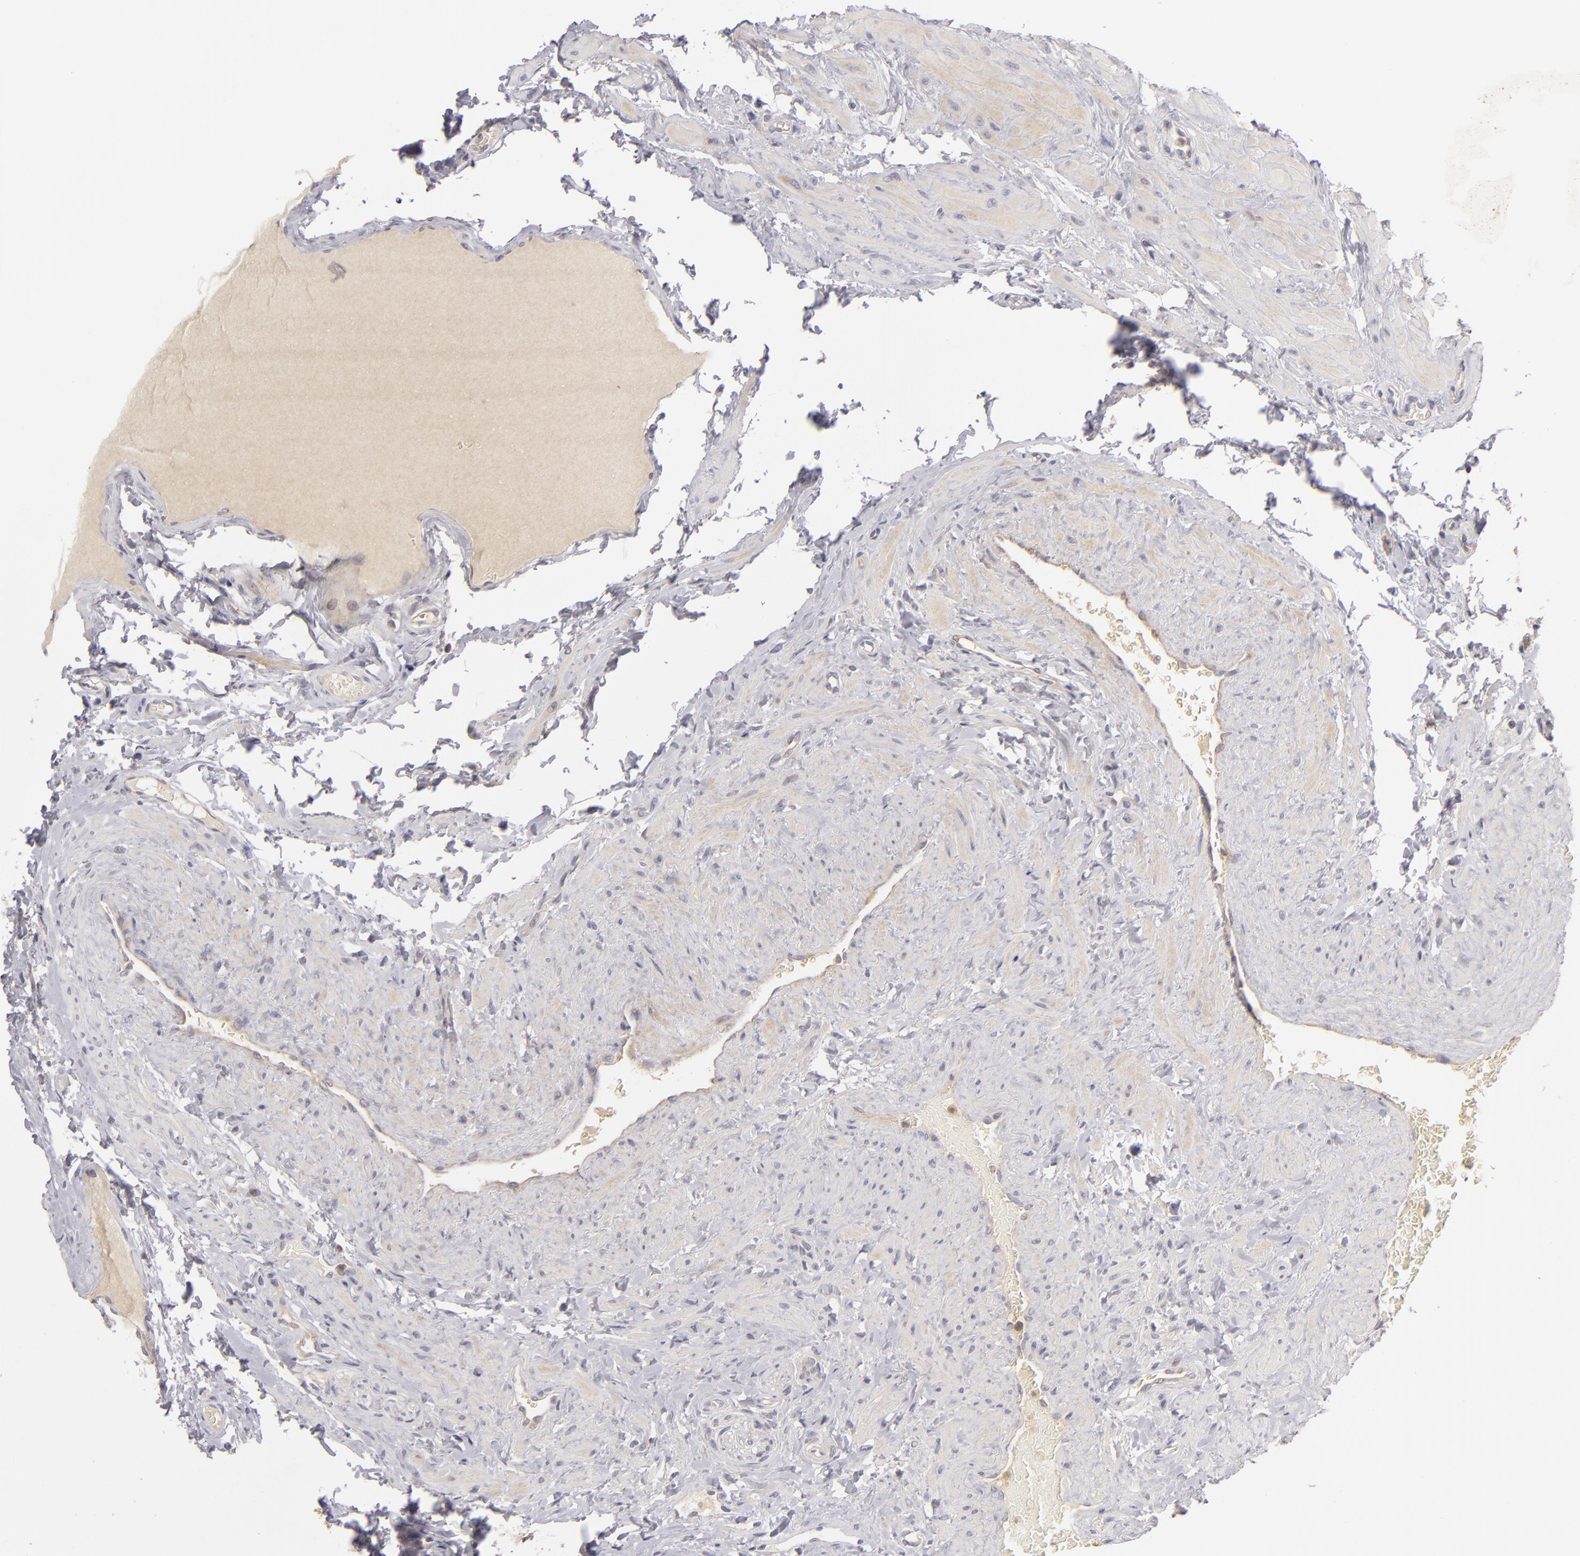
{"staining": {"intensity": "strong", "quantity": ">75%", "location": "cytoplasmic/membranous"}, "tissue": "epididymis", "cell_type": "Glandular cells", "image_type": "normal", "snomed": [{"axis": "morphology", "description": "Normal tissue, NOS"}, {"axis": "topography", "description": "Testis"}, {"axis": "topography", "description": "Epididymis"}], "caption": "Strong cytoplasmic/membranous expression for a protein is present in about >75% of glandular cells of normal epididymis using IHC.", "gene": "MMP10", "patient": {"sex": "male", "age": 36}}